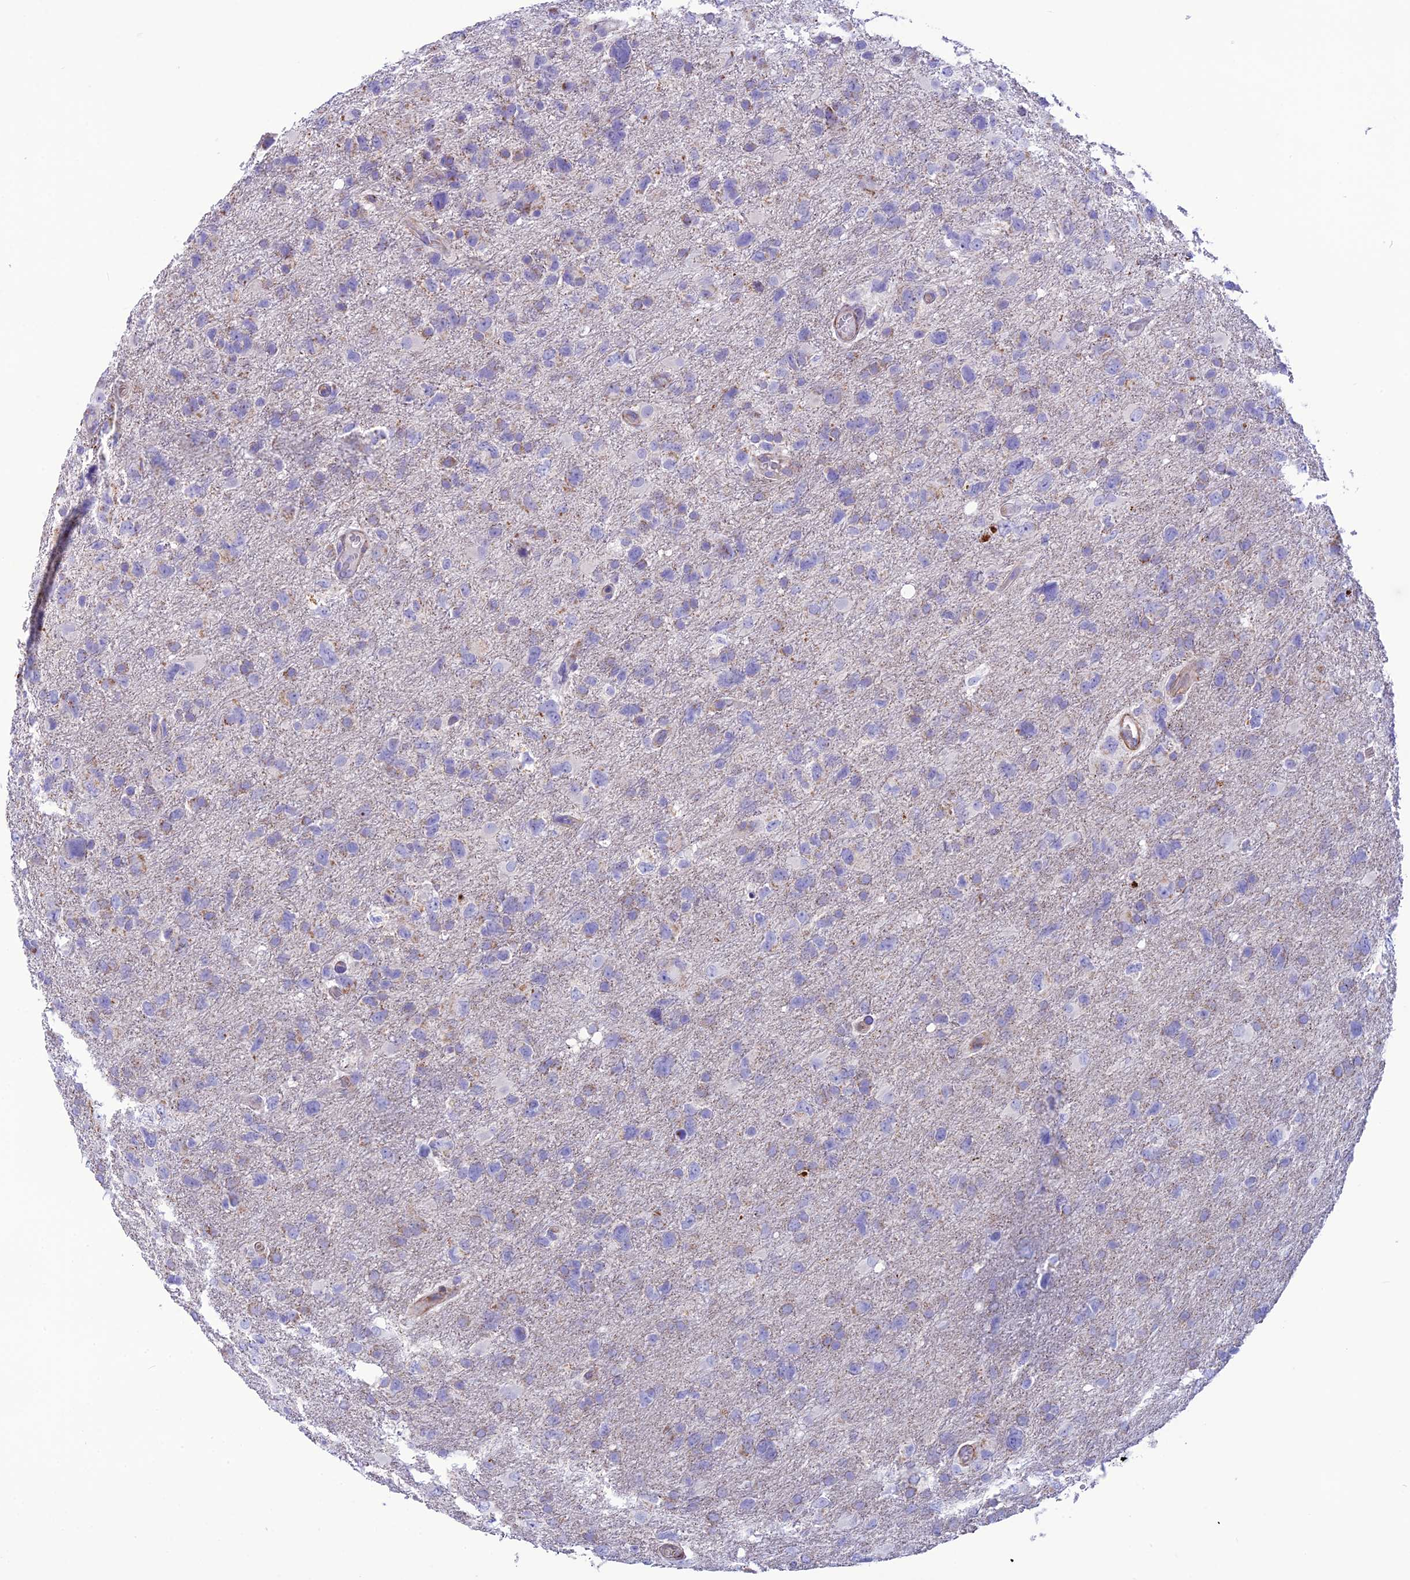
{"staining": {"intensity": "weak", "quantity": "<25%", "location": "cytoplasmic/membranous"}, "tissue": "glioma", "cell_type": "Tumor cells", "image_type": "cancer", "snomed": [{"axis": "morphology", "description": "Glioma, malignant, High grade"}, {"axis": "topography", "description": "Brain"}], "caption": "There is no significant positivity in tumor cells of malignant glioma (high-grade).", "gene": "POMGNT1", "patient": {"sex": "male", "age": 61}}